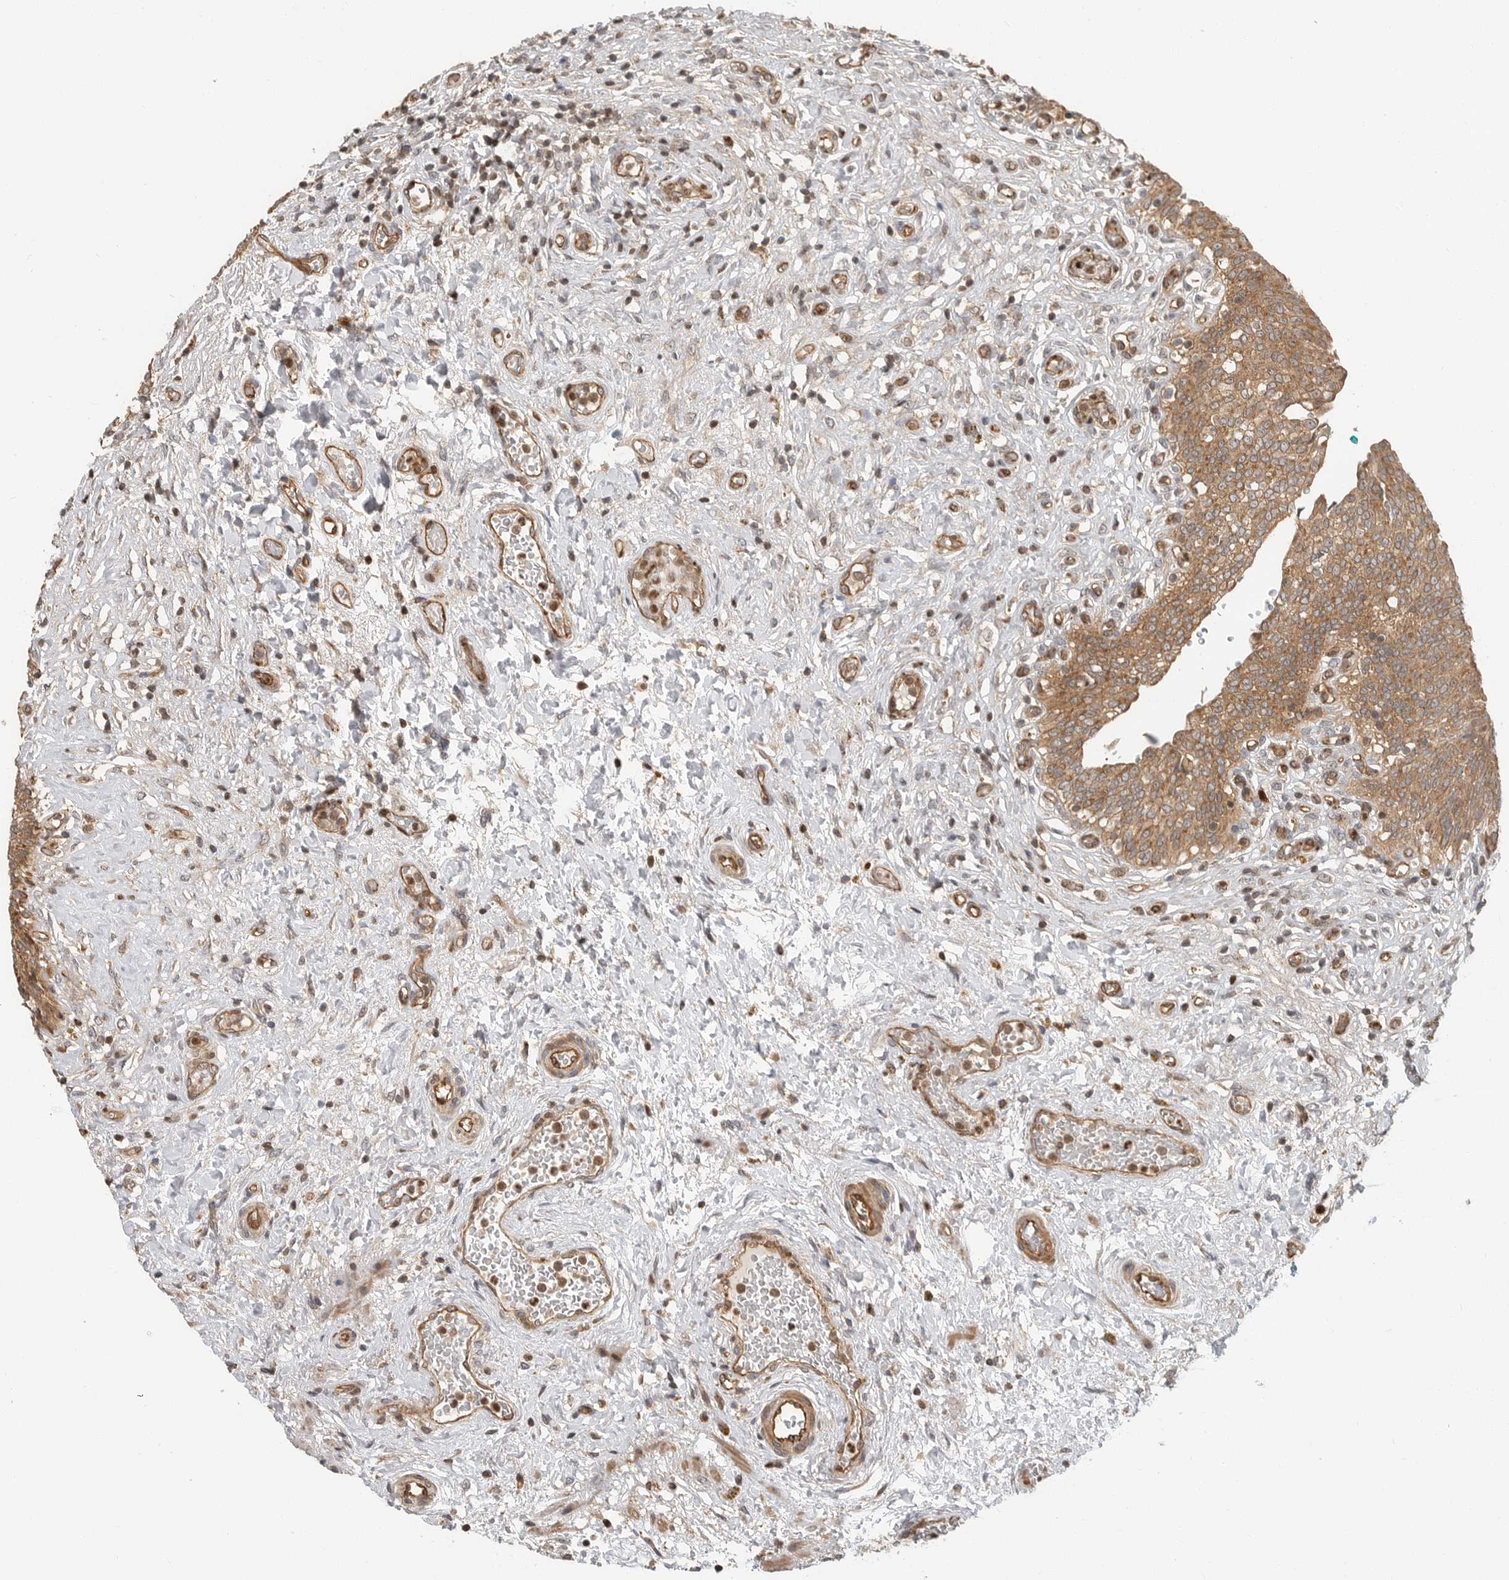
{"staining": {"intensity": "strong", "quantity": ">75%", "location": "cytoplasmic/membranous,nuclear"}, "tissue": "urinary bladder", "cell_type": "Urothelial cells", "image_type": "normal", "snomed": [{"axis": "morphology", "description": "Urothelial carcinoma, High grade"}, {"axis": "topography", "description": "Urinary bladder"}], "caption": "Strong cytoplasmic/membranous,nuclear expression for a protein is identified in about >75% of urothelial cells of benign urinary bladder using immunohistochemistry.", "gene": "STRAP", "patient": {"sex": "male", "age": 46}}